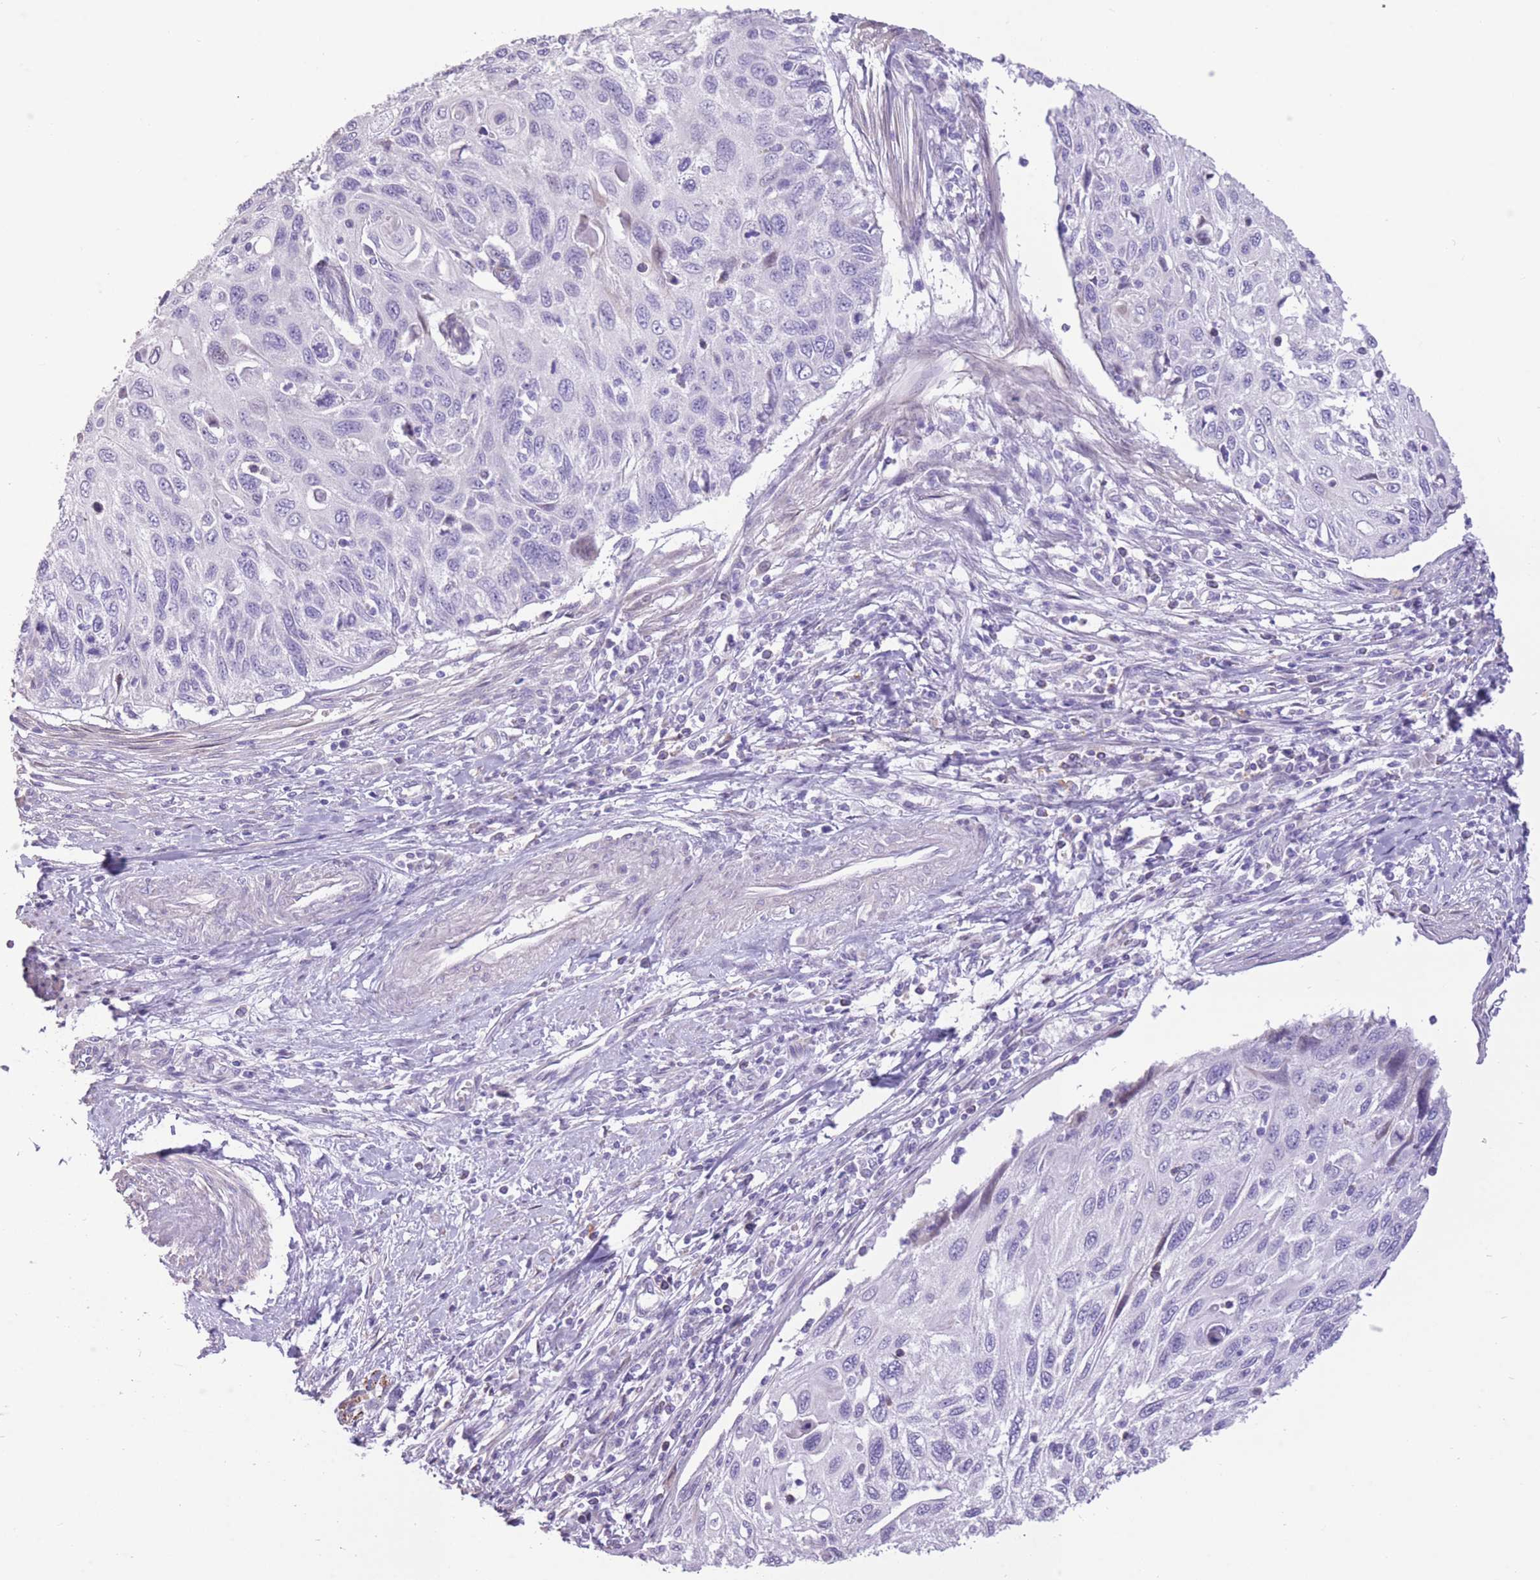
{"staining": {"intensity": "negative", "quantity": "none", "location": "none"}, "tissue": "cervical cancer", "cell_type": "Tumor cells", "image_type": "cancer", "snomed": [{"axis": "morphology", "description": "Squamous cell carcinoma, NOS"}, {"axis": "topography", "description": "Cervix"}], "caption": "Protein analysis of cervical squamous cell carcinoma shows no significant positivity in tumor cells. (DAB immunohistochemistry visualized using brightfield microscopy, high magnification).", "gene": "WDR70", "patient": {"sex": "female", "age": 70}}